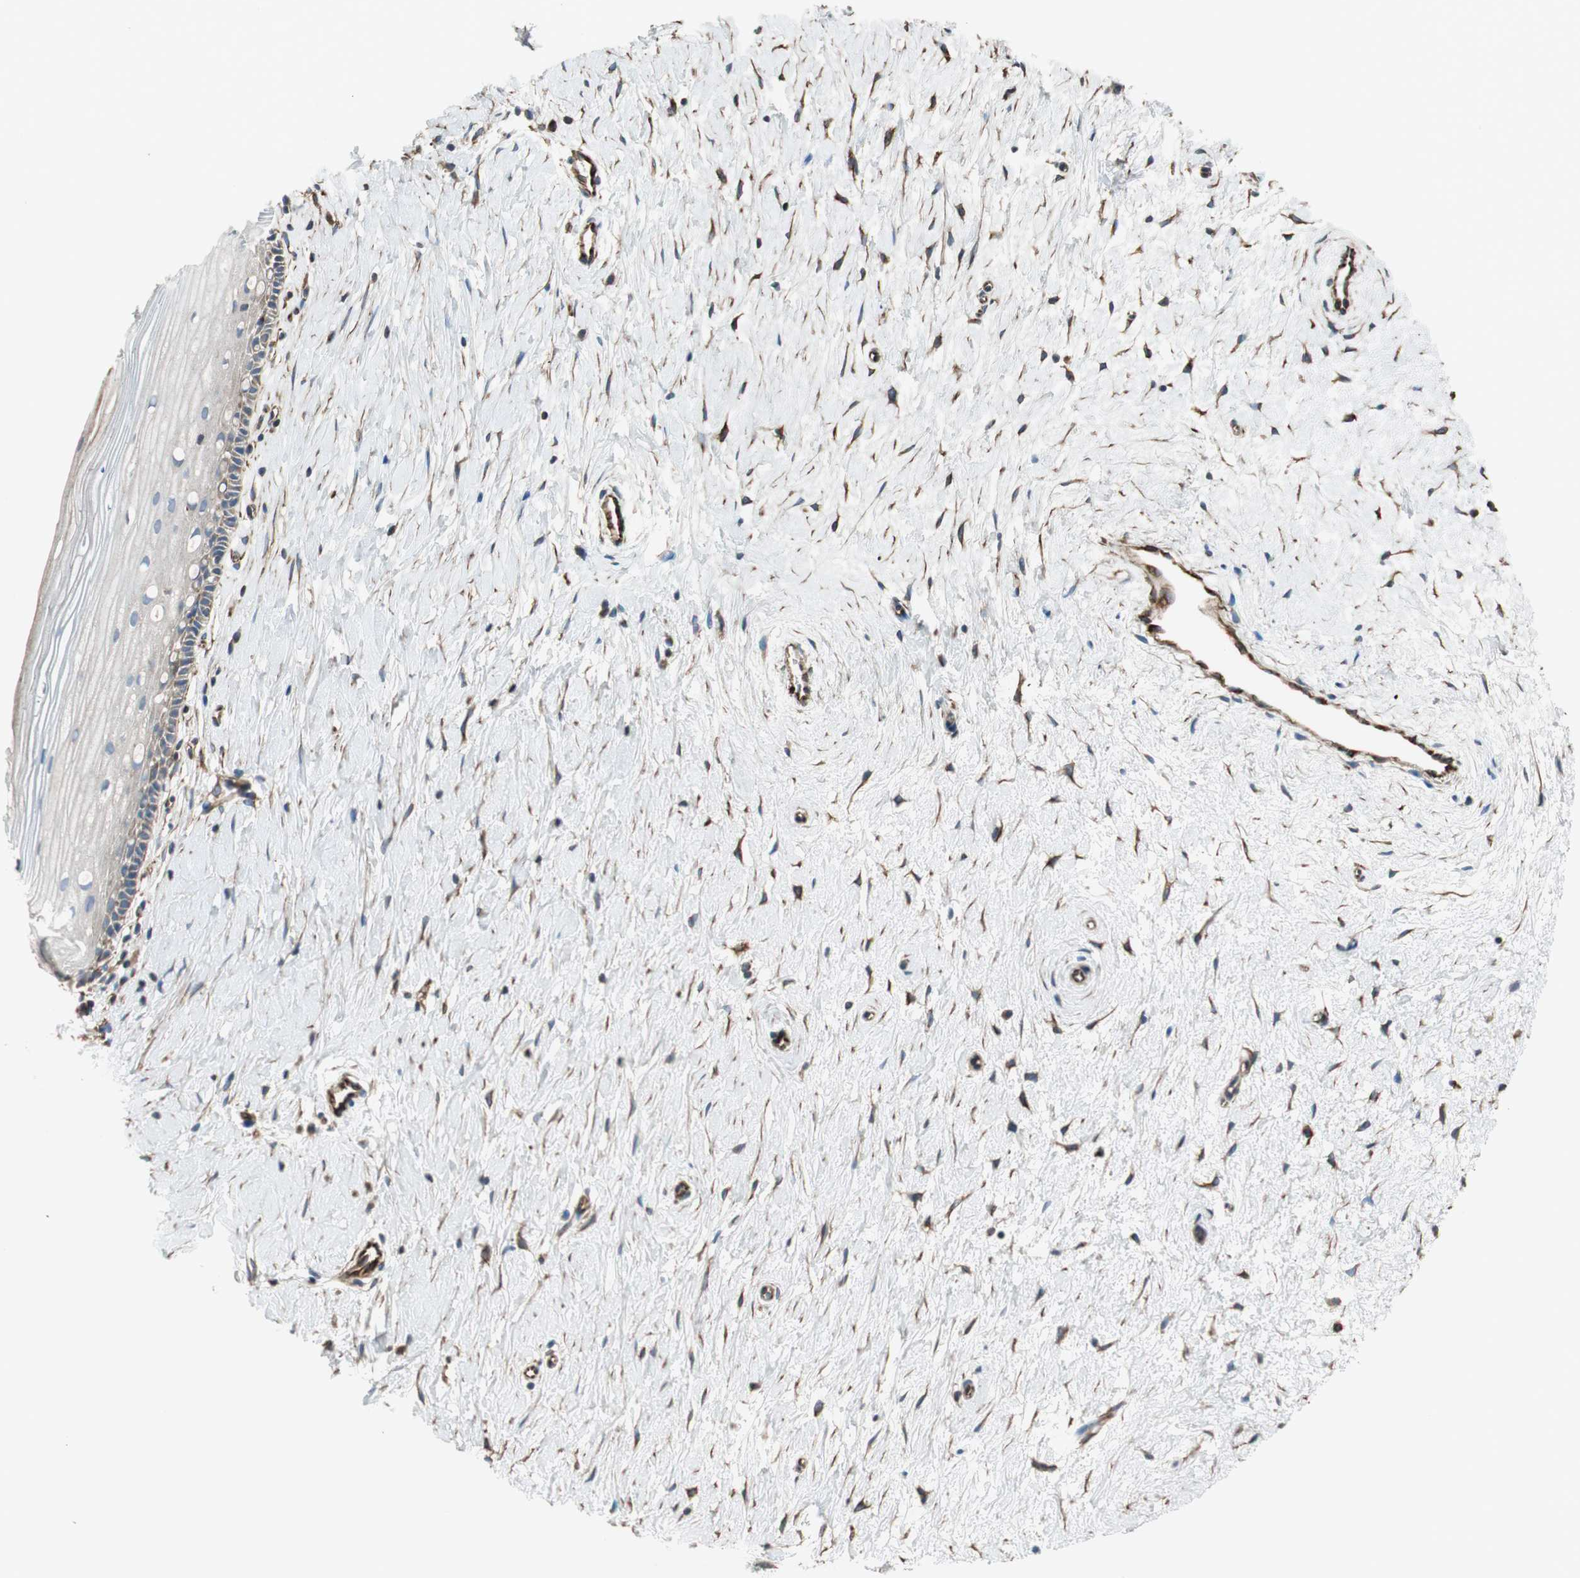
{"staining": {"intensity": "weak", "quantity": "25%-75%", "location": "cytoplasmic/membranous"}, "tissue": "cervix", "cell_type": "Glandular cells", "image_type": "normal", "snomed": [{"axis": "morphology", "description": "Normal tissue, NOS"}, {"axis": "topography", "description": "Cervix"}], "caption": "Protein staining displays weak cytoplasmic/membranous staining in about 25%-75% of glandular cells in unremarkable cervix.", "gene": "SRCIN1", "patient": {"sex": "female", "age": 39}}